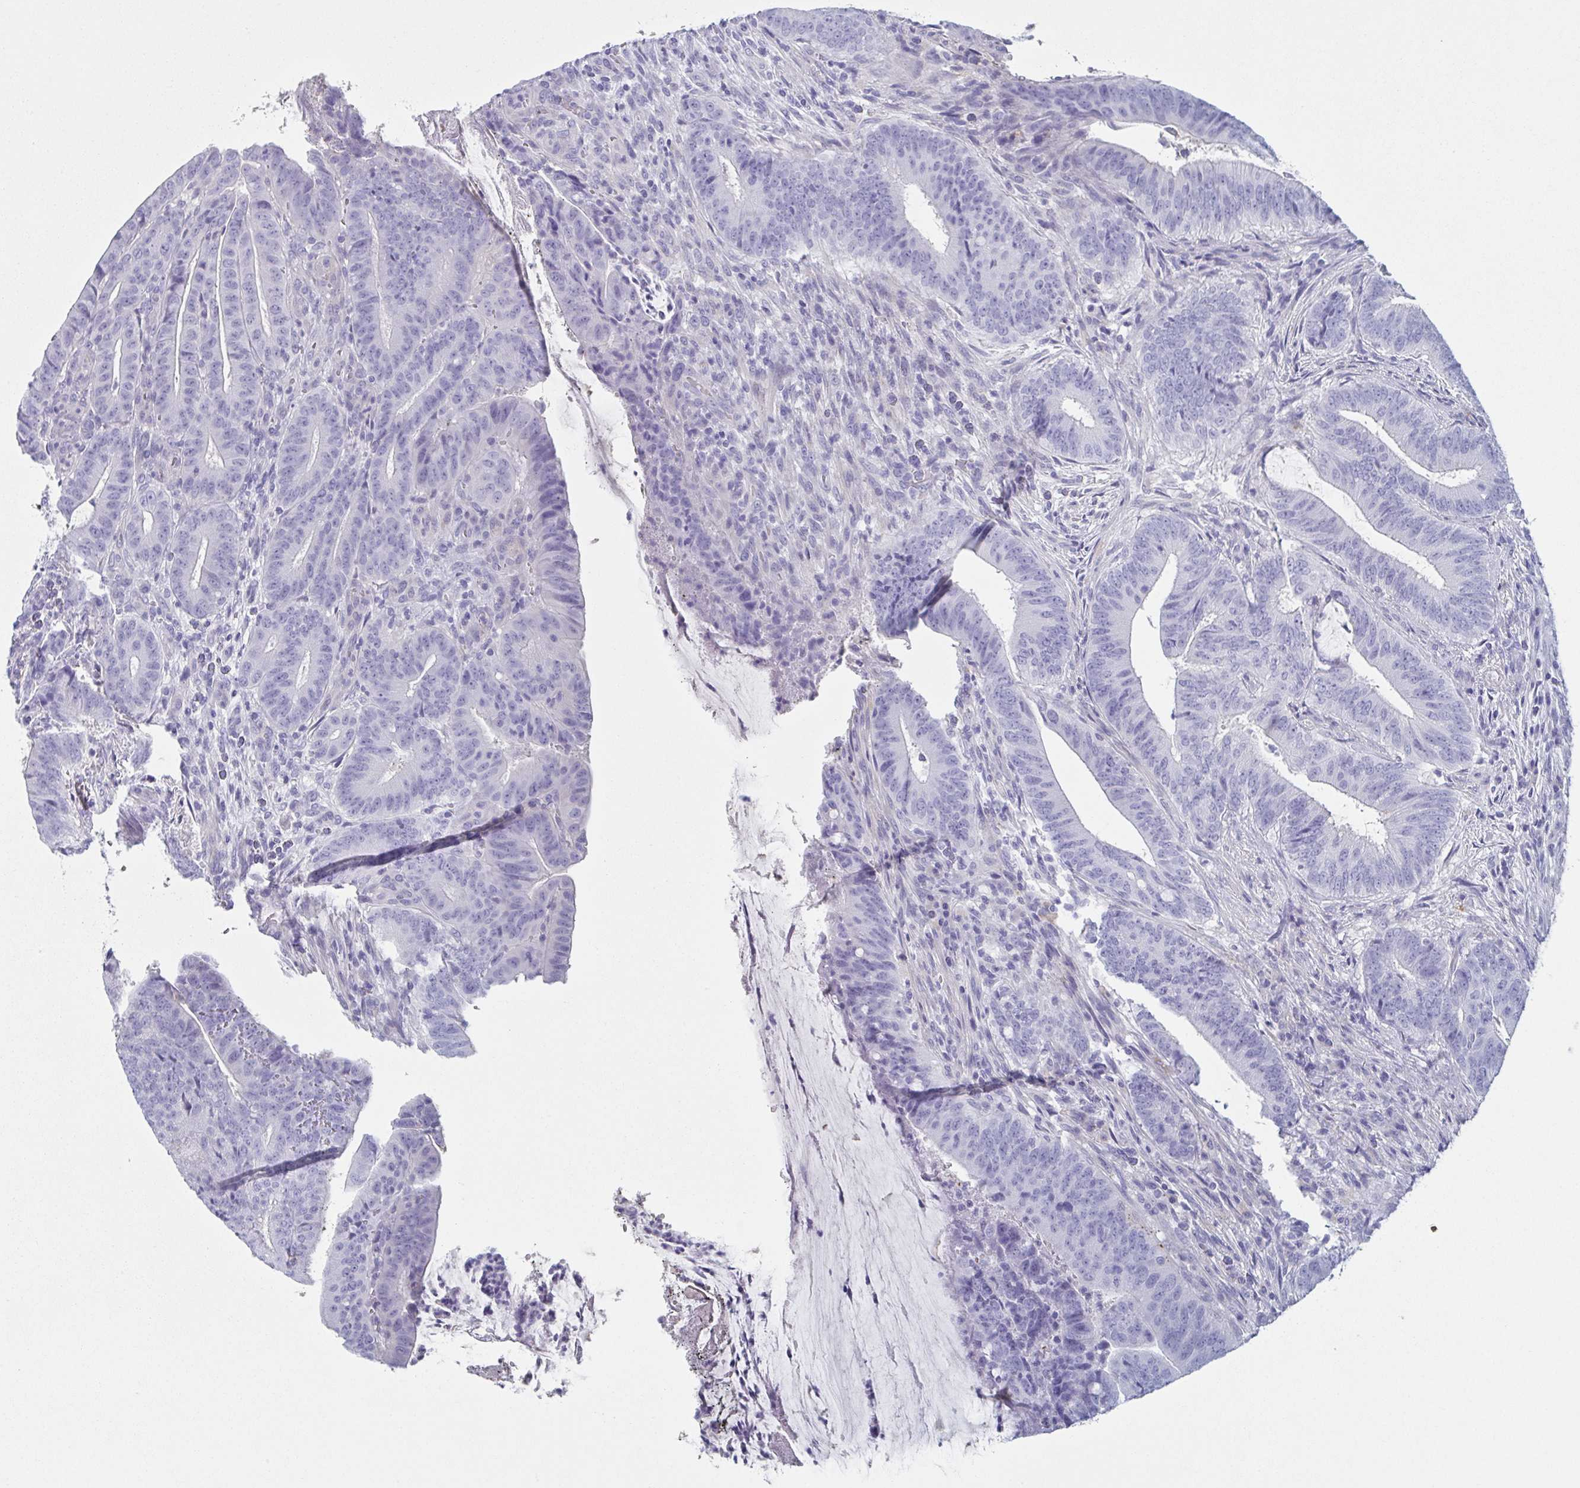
{"staining": {"intensity": "negative", "quantity": "none", "location": "none"}, "tissue": "colorectal cancer", "cell_type": "Tumor cells", "image_type": "cancer", "snomed": [{"axis": "morphology", "description": "Adenocarcinoma, NOS"}, {"axis": "topography", "description": "Colon"}], "caption": "Immunohistochemistry (IHC) of human colorectal adenocarcinoma shows no staining in tumor cells.", "gene": "TAGLN3", "patient": {"sex": "female", "age": 43}}